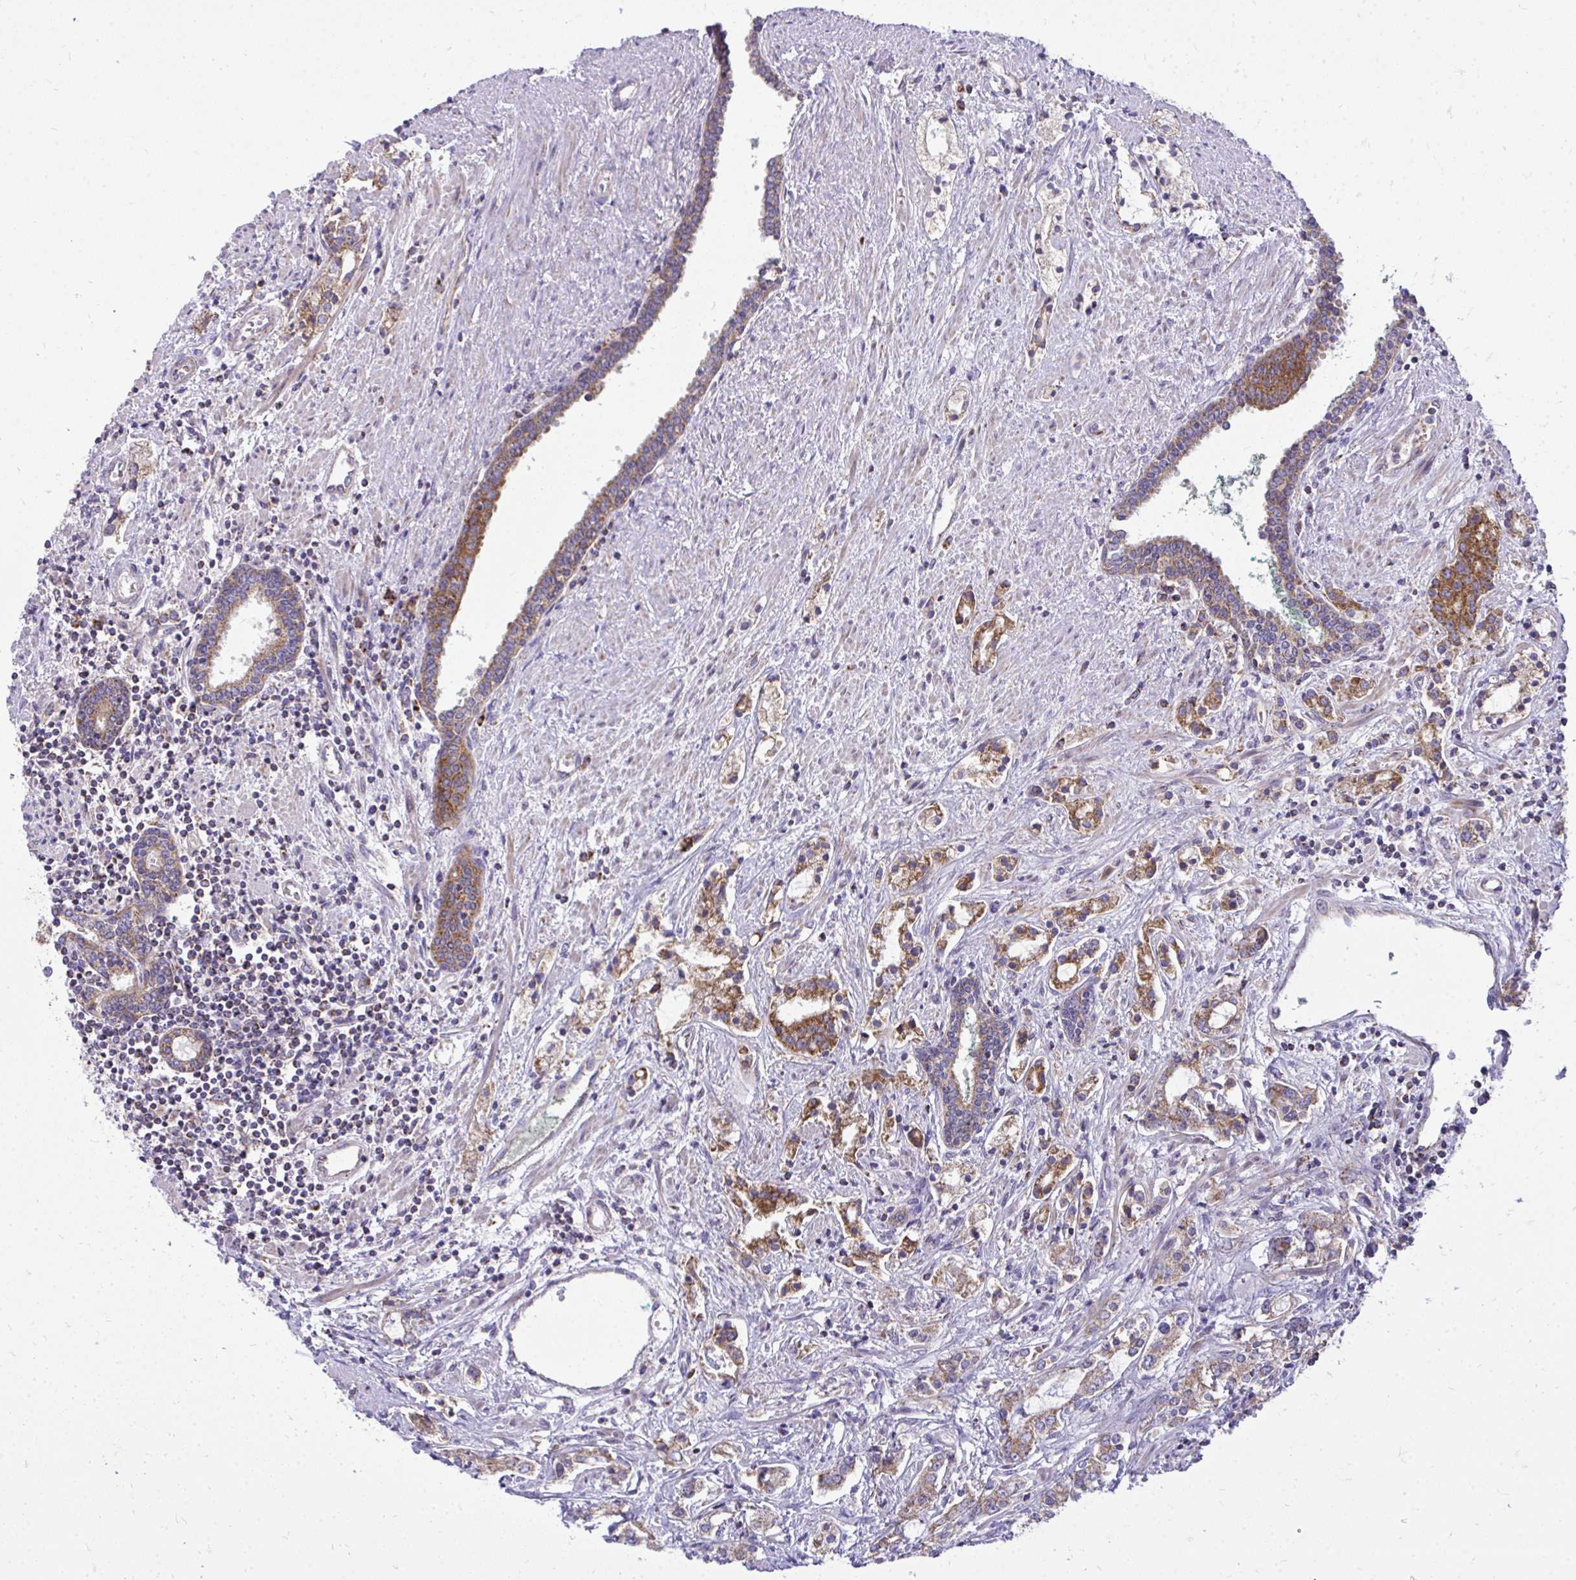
{"staining": {"intensity": "moderate", "quantity": ">75%", "location": "cytoplasmic/membranous"}, "tissue": "prostate cancer", "cell_type": "Tumor cells", "image_type": "cancer", "snomed": [{"axis": "morphology", "description": "Adenocarcinoma, Medium grade"}, {"axis": "topography", "description": "Prostate"}], "caption": "Adenocarcinoma (medium-grade) (prostate) stained for a protein displays moderate cytoplasmic/membranous positivity in tumor cells.", "gene": "SPTBN2", "patient": {"sex": "male", "age": 57}}